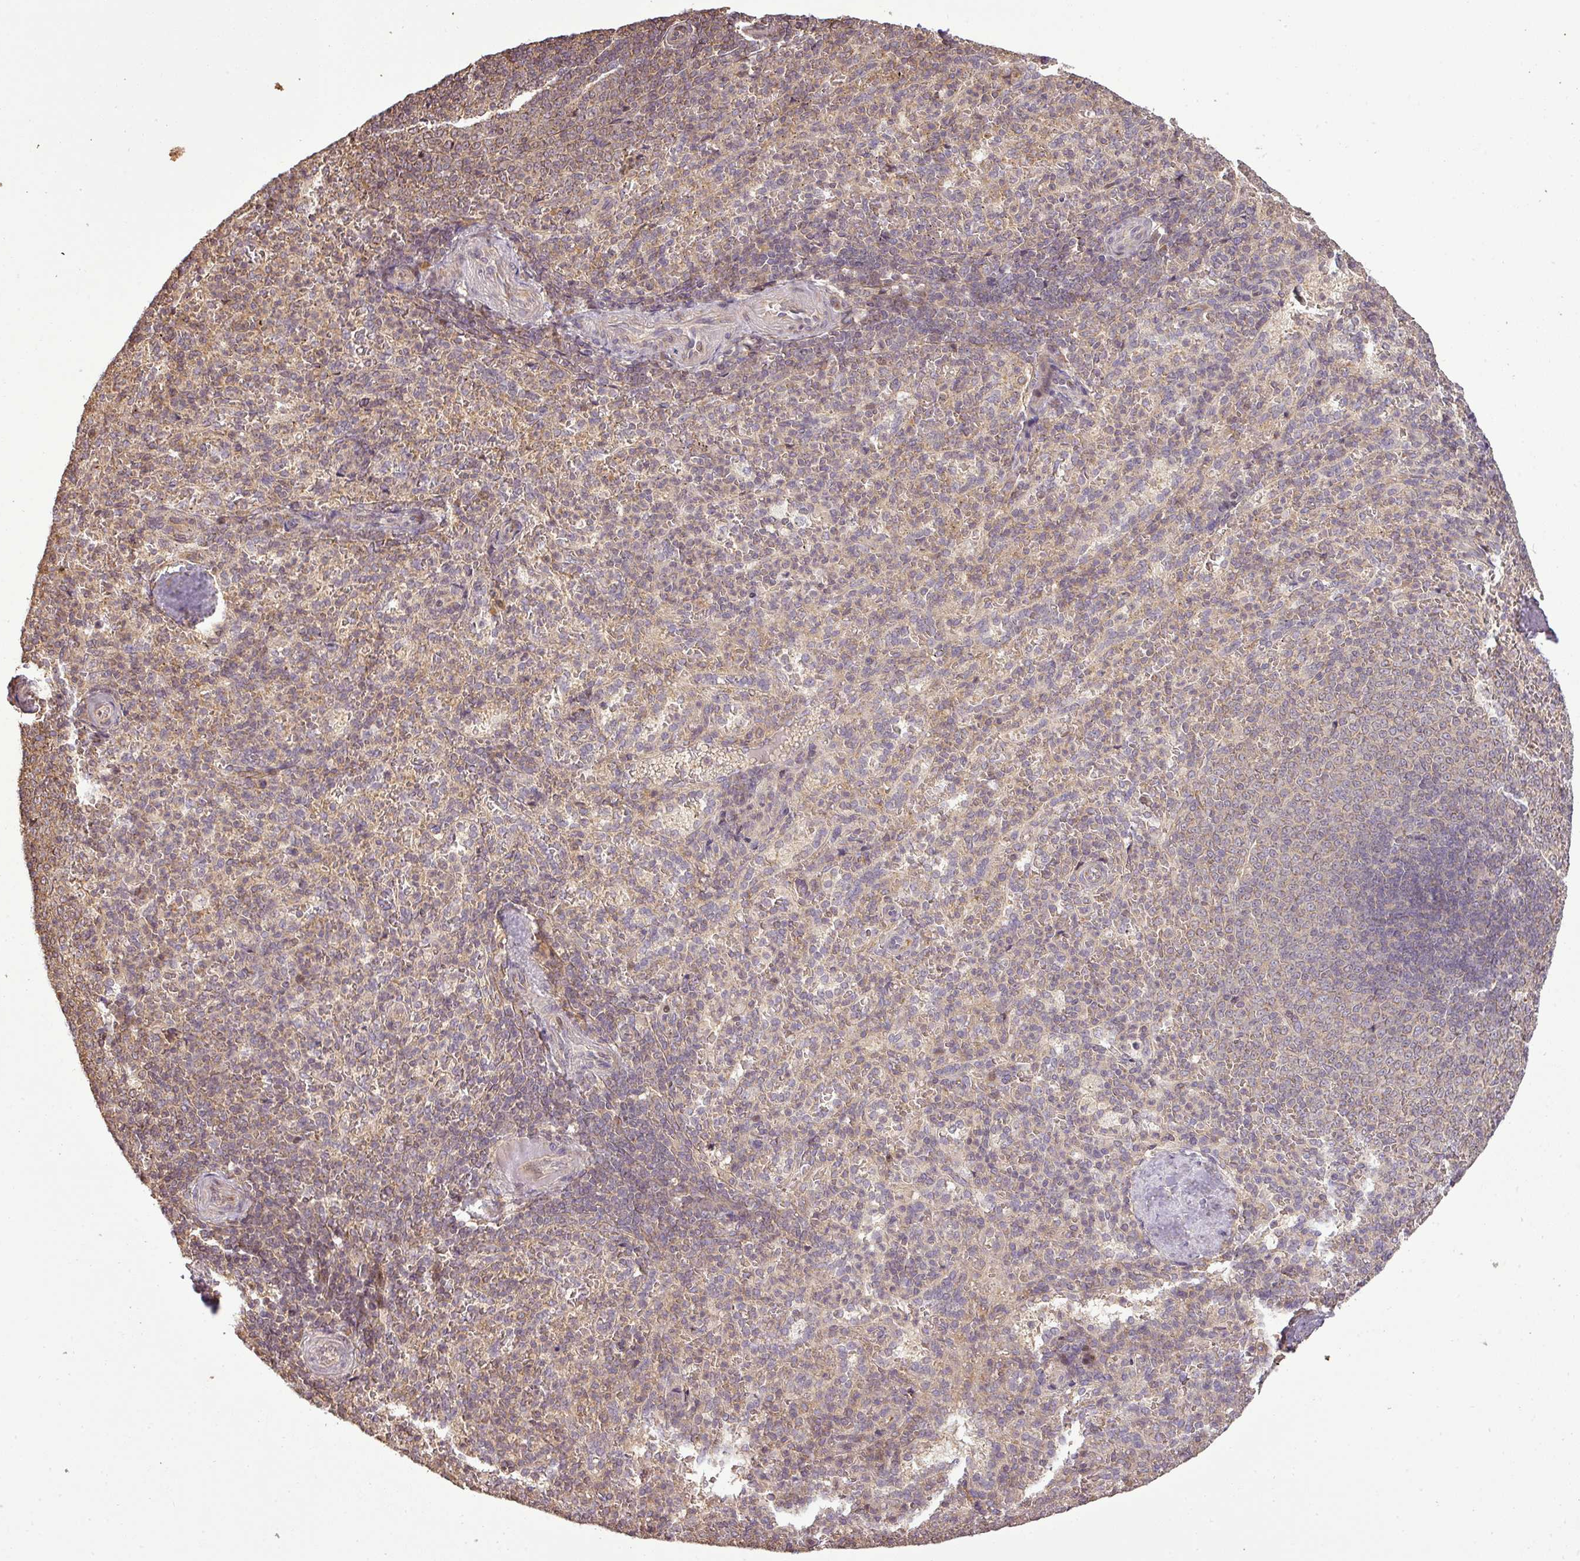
{"staining": {"intensity": "weak", "quantity": "<25%", "location": "cytoplasmic/membranous"}, "tissue": "spleen", "cell_type": "Cells in red pulp", "image_type": "normal", "snomed": [{"axis": "morphology", "description": "Normal tissue, NOS"}, {"axis": "topography", "description": "Spleen"}], "caption": "Immunohistochemistry (IHC) of unremarkable human spleen reveals no staining in cells in red pulp.", "gene": "FAIM", "patient": {"sex": "female", "age": 21}}